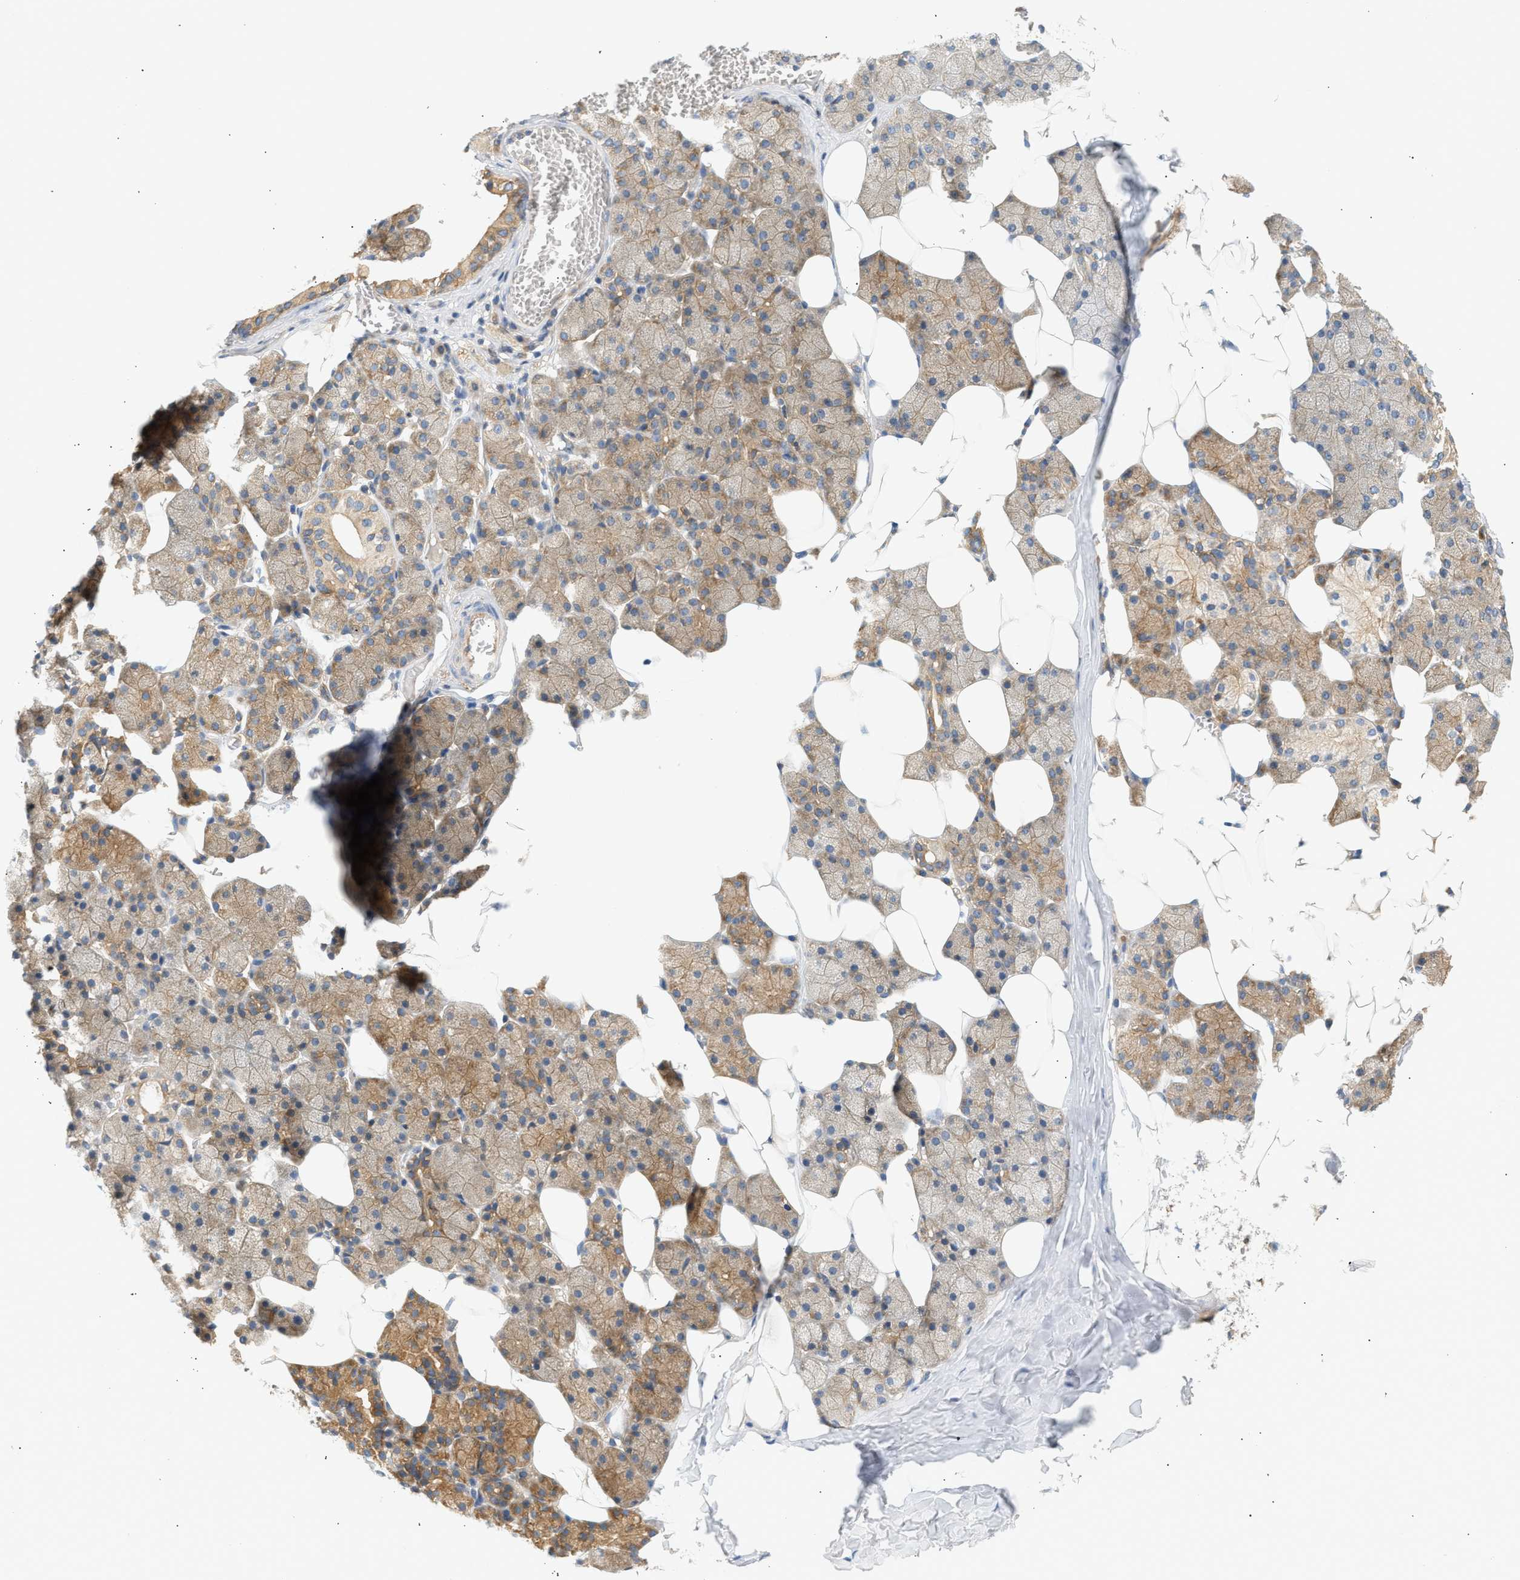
{"staining": {"intensity": "moderate", "quantity": ">75%", "location": "cytoplasmic/membranous"}, "tissue": "salivary gland", "cell_type": "Glandular cells", "image_type": "normal", "snomed": [{"axis": "morphology", "description": "Normal tissue, NOS"}, {"axis": "topography", "description": "Salivary gland"}], "caption": "A brown stain labels moderate cytoplasmic/membranous expression of a protein in glandular cells of unremarkable salivary gland. The staining is performed using DAB brown chromogen to label protein expression. The nuclei are counter-stained blue using hematoxylin.", "gene": "PAFAH1B1", "patient": {"sex": "female", "age": 33}}